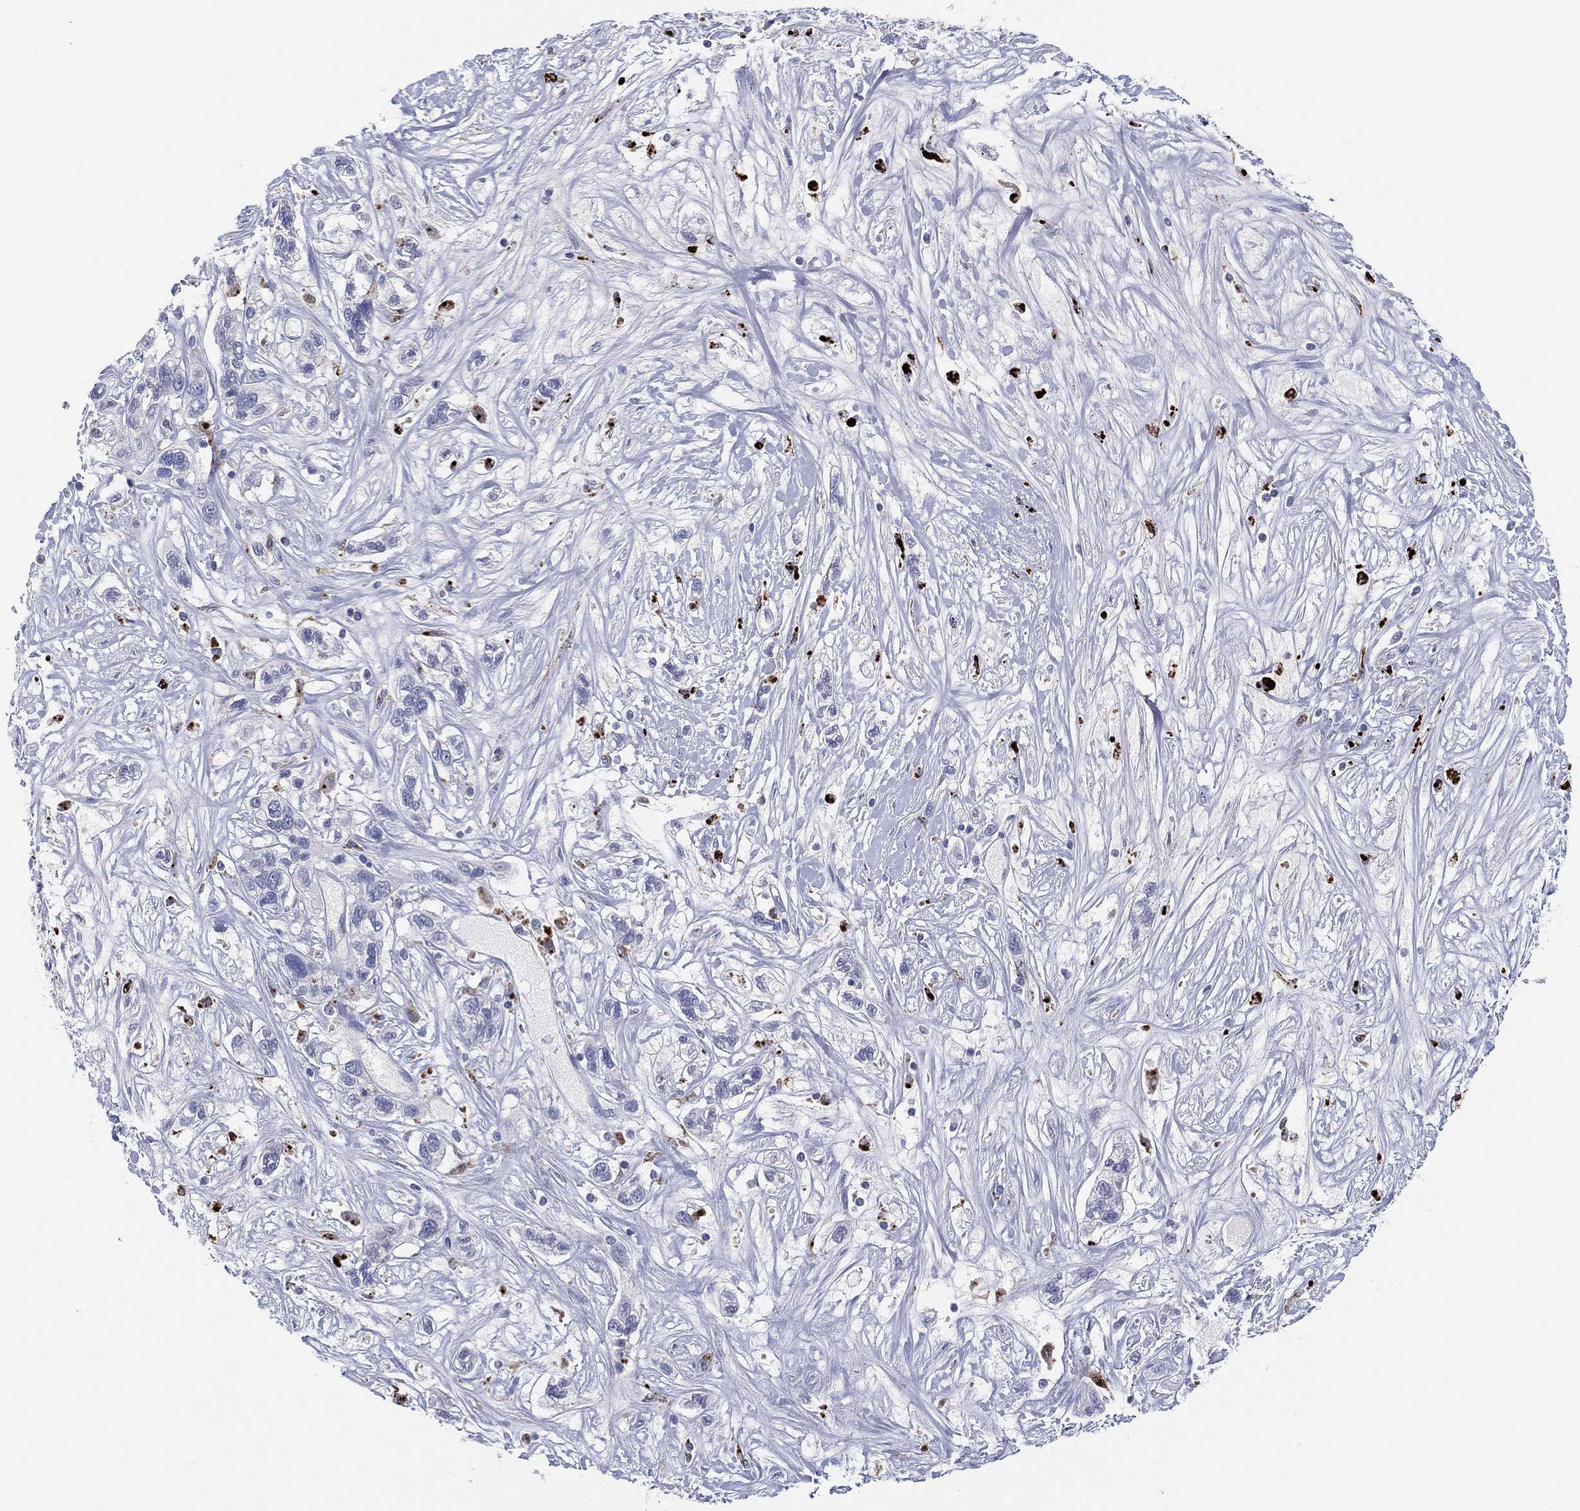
{"staining": {"intensity": "negative", "quantity": "none", "location": "none"}, "tissue": "liver cancer", "cell_type": "Tumor cells", "image_type": "cancer", "snomed": [{"axis": "morphology", "description": "Adenocarcinoma, NOS"}, {"axis": "morphology", "description": "Cholangiocarcinoma"}, {"axis": "topography", "description": "Liver"}], "caption": "There is no significant staining in tumor cells of liver cancer.", "gene": "PLAC8", "patient": {"sex": "male", "age": 64}}